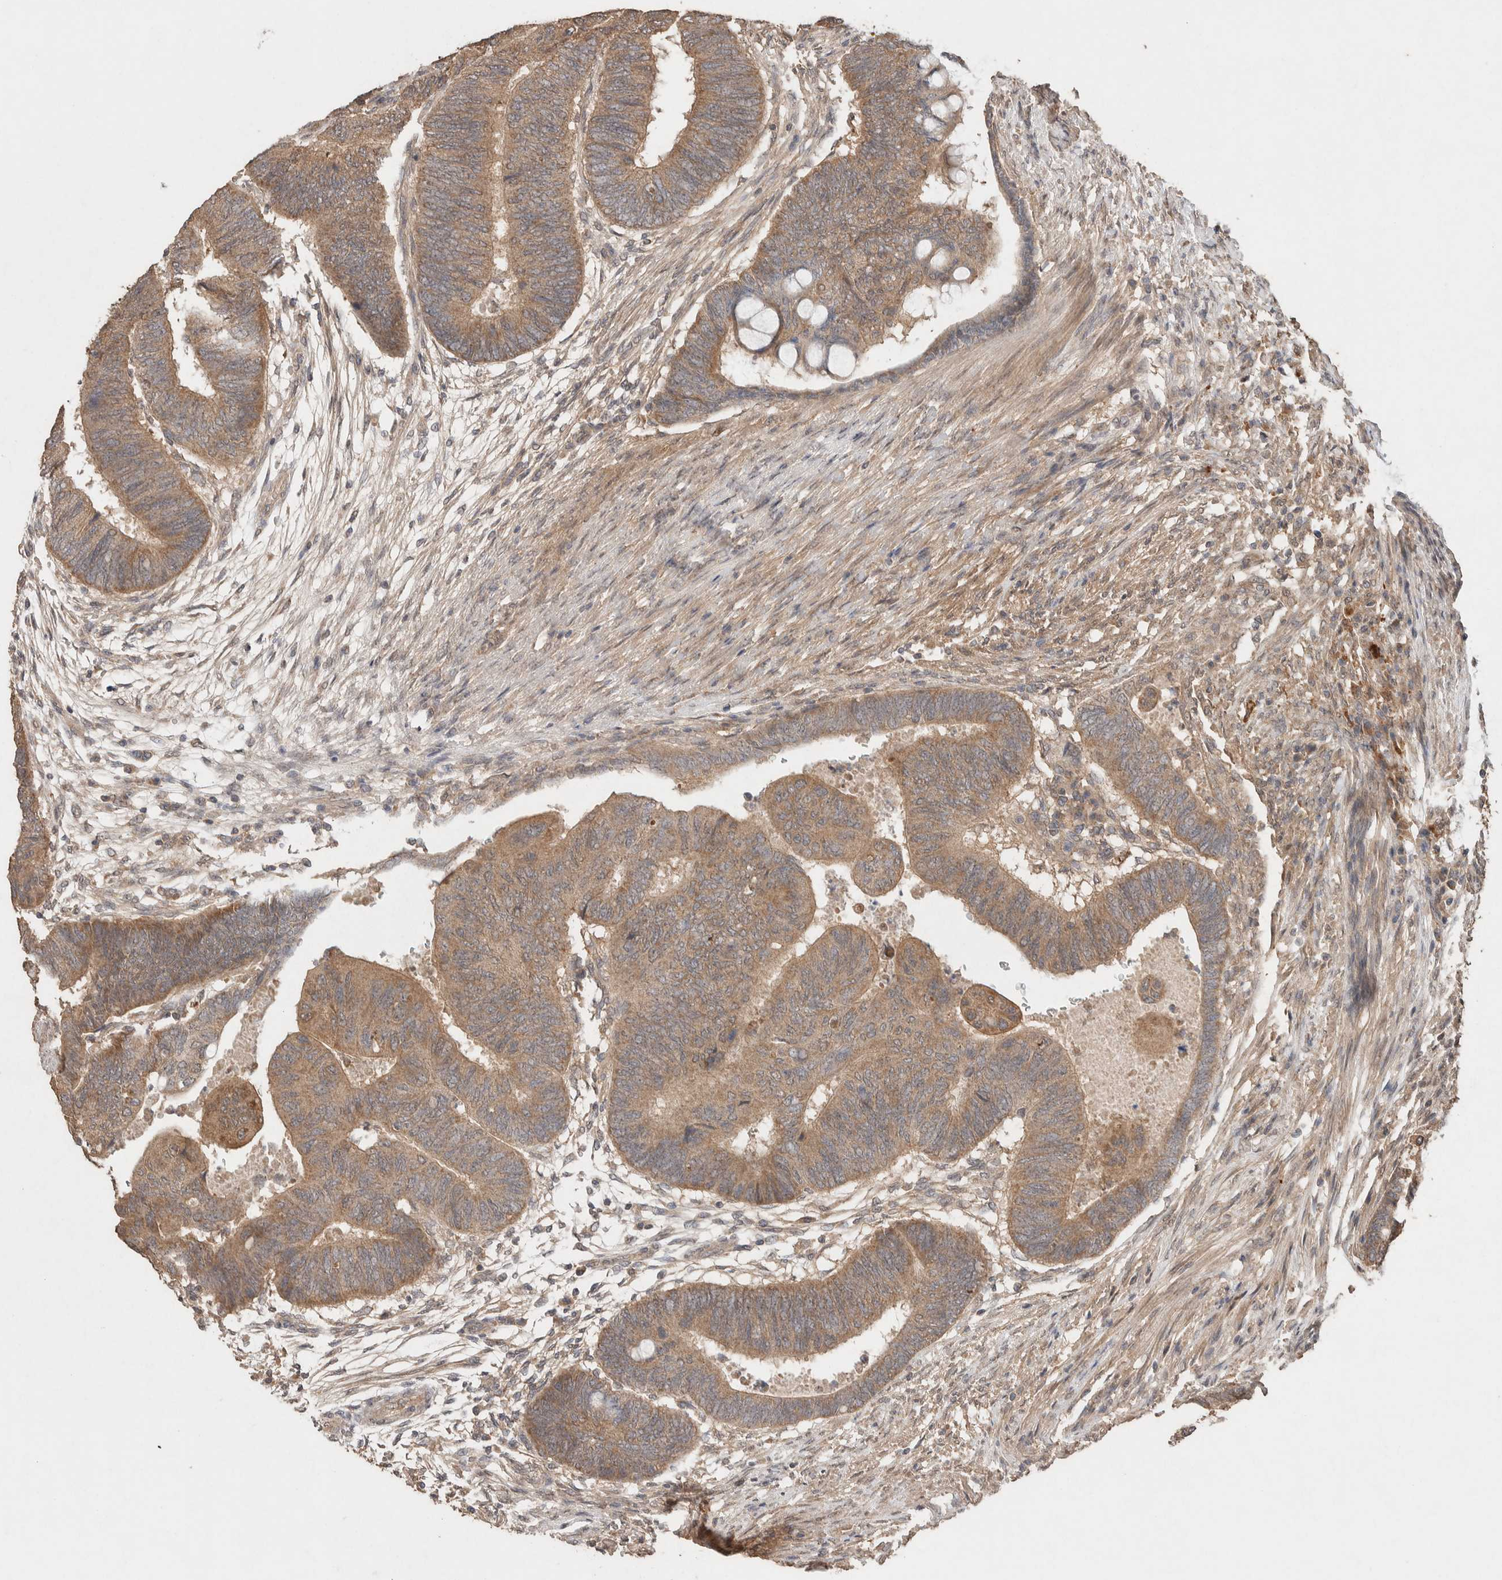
{"staining": {"intensity": "weak", "quantity": ">75%", "location": "cytoplasmic/membranous"}, "tissue": "colorectal cancer", "cell_type": "Tumor cells", "image_type": "cancer", "snomed": [{"axis": "morphology", "description": "Normal tissue, NOS"}, {"axis": "morphology", "description": "Adenocarcinoma, NOS"}, {"axis": "topography", "description": "Rectum"}, {"axis": "topography", "description": "Peripheral nerve tissue"}], "caption": "There is low levels of weak cytoplasmic/membranous expression in tumor cells of adenocarcinoma (colorectal), as demonstrated by immunohistochemical staining (brown color).", "gene": "KCNJ5", "patient": {"sex": "male", "age": 92}}